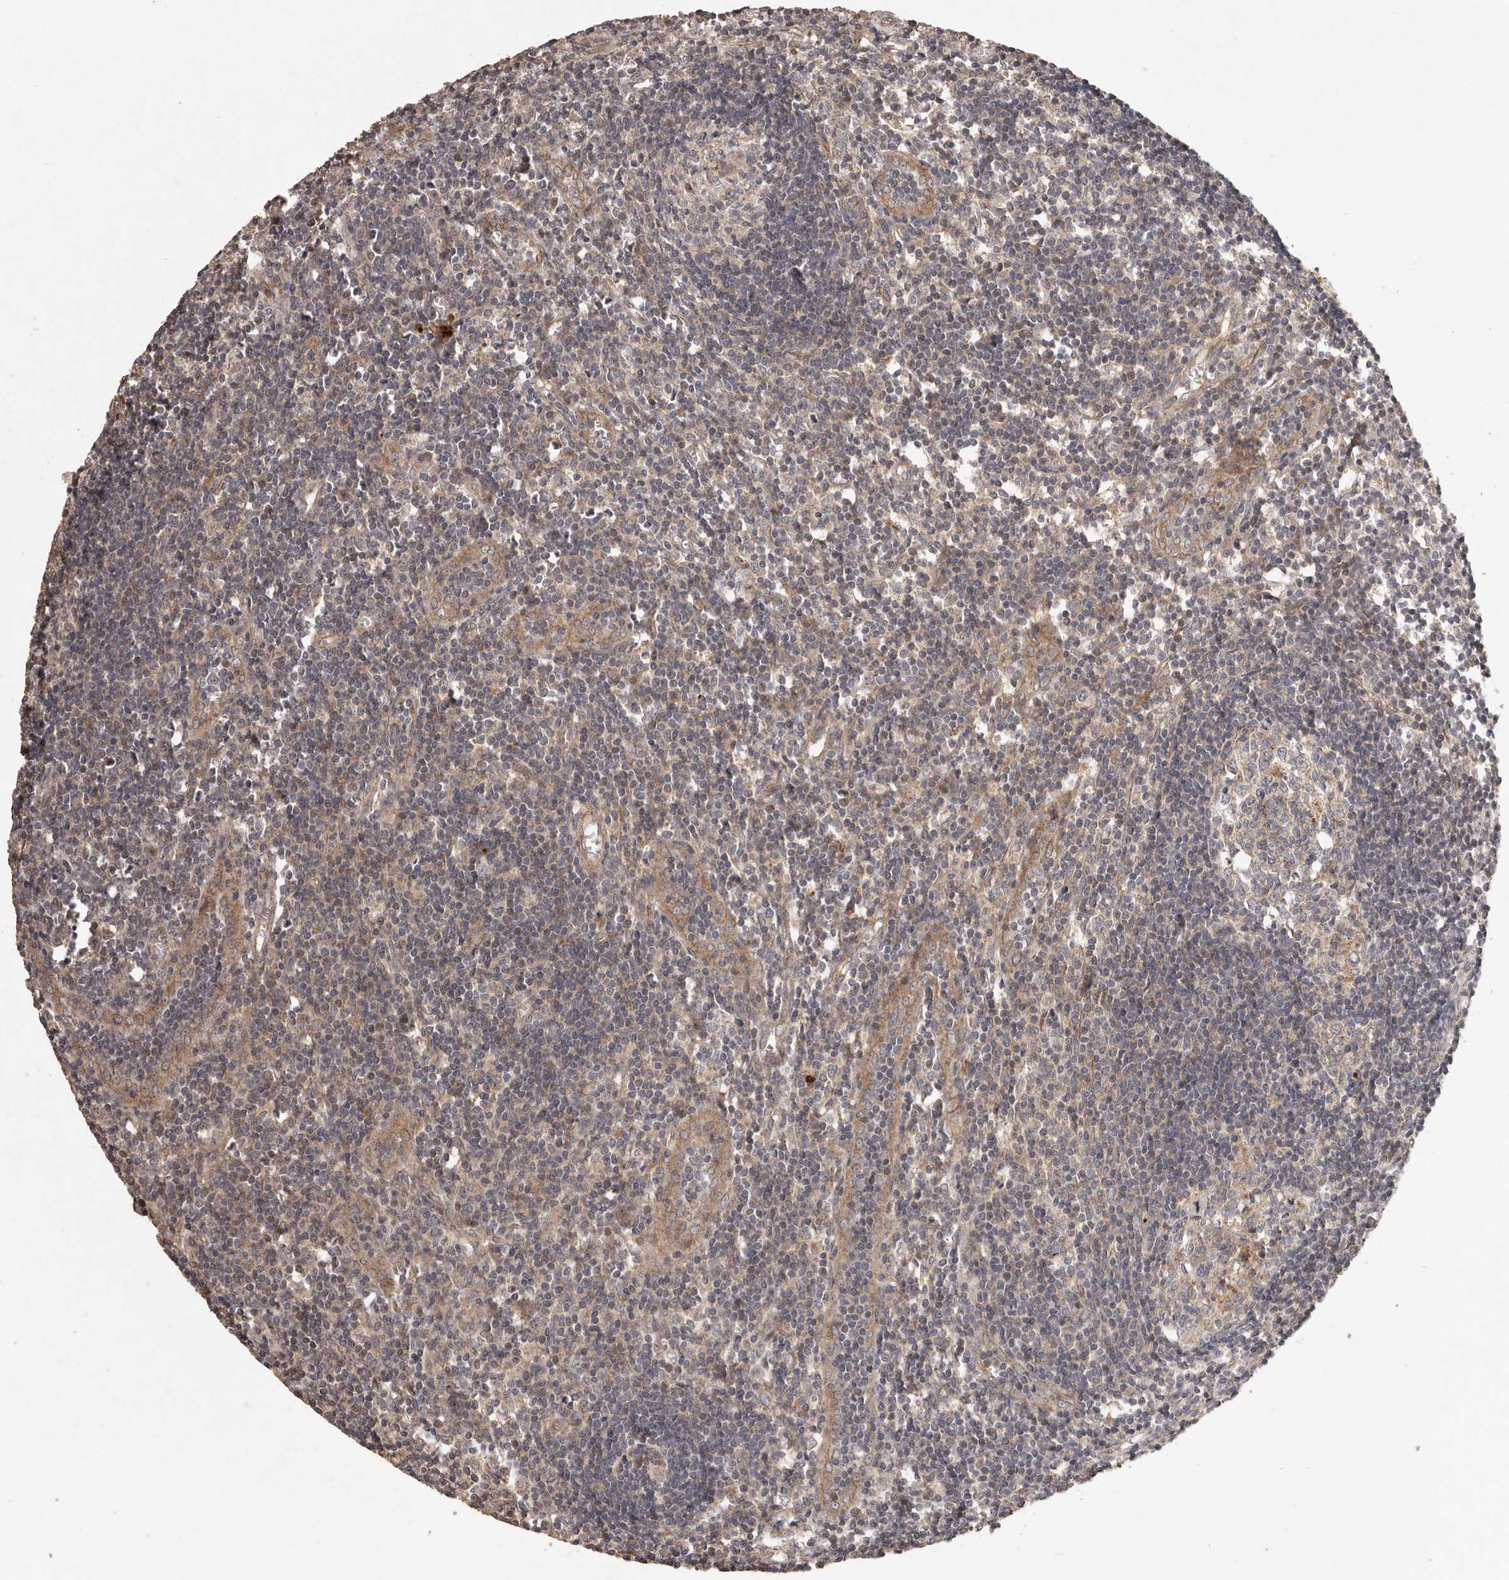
{"staining": {"intensity": "weak", "quantity": "<25%", "location": "cytoplasmic/membranous"}, "tissue": "lymph node", "cell_type": "Germinal center cells", "image_type": "normal", "snomed": [{"axis": "morphology", "description": "Normal tissue, NOS"}, {"axis": "morphology", "description": "Malignant melanoma, Metastatic site"}, {"axis": "topography", "description": "Lymph node"}], "caption": "Germinal center cells show no significant protein positivity in benign lymph node. (Stains: DAB (3,3'-diaminobenzidine) immunohistochemistry (IHC) with hematoxylin counter stain, Microscopy: brightfield microscopy at high magnification).", "gene": "PLOD2", "patient": {"sex": "male", "age": 41}}